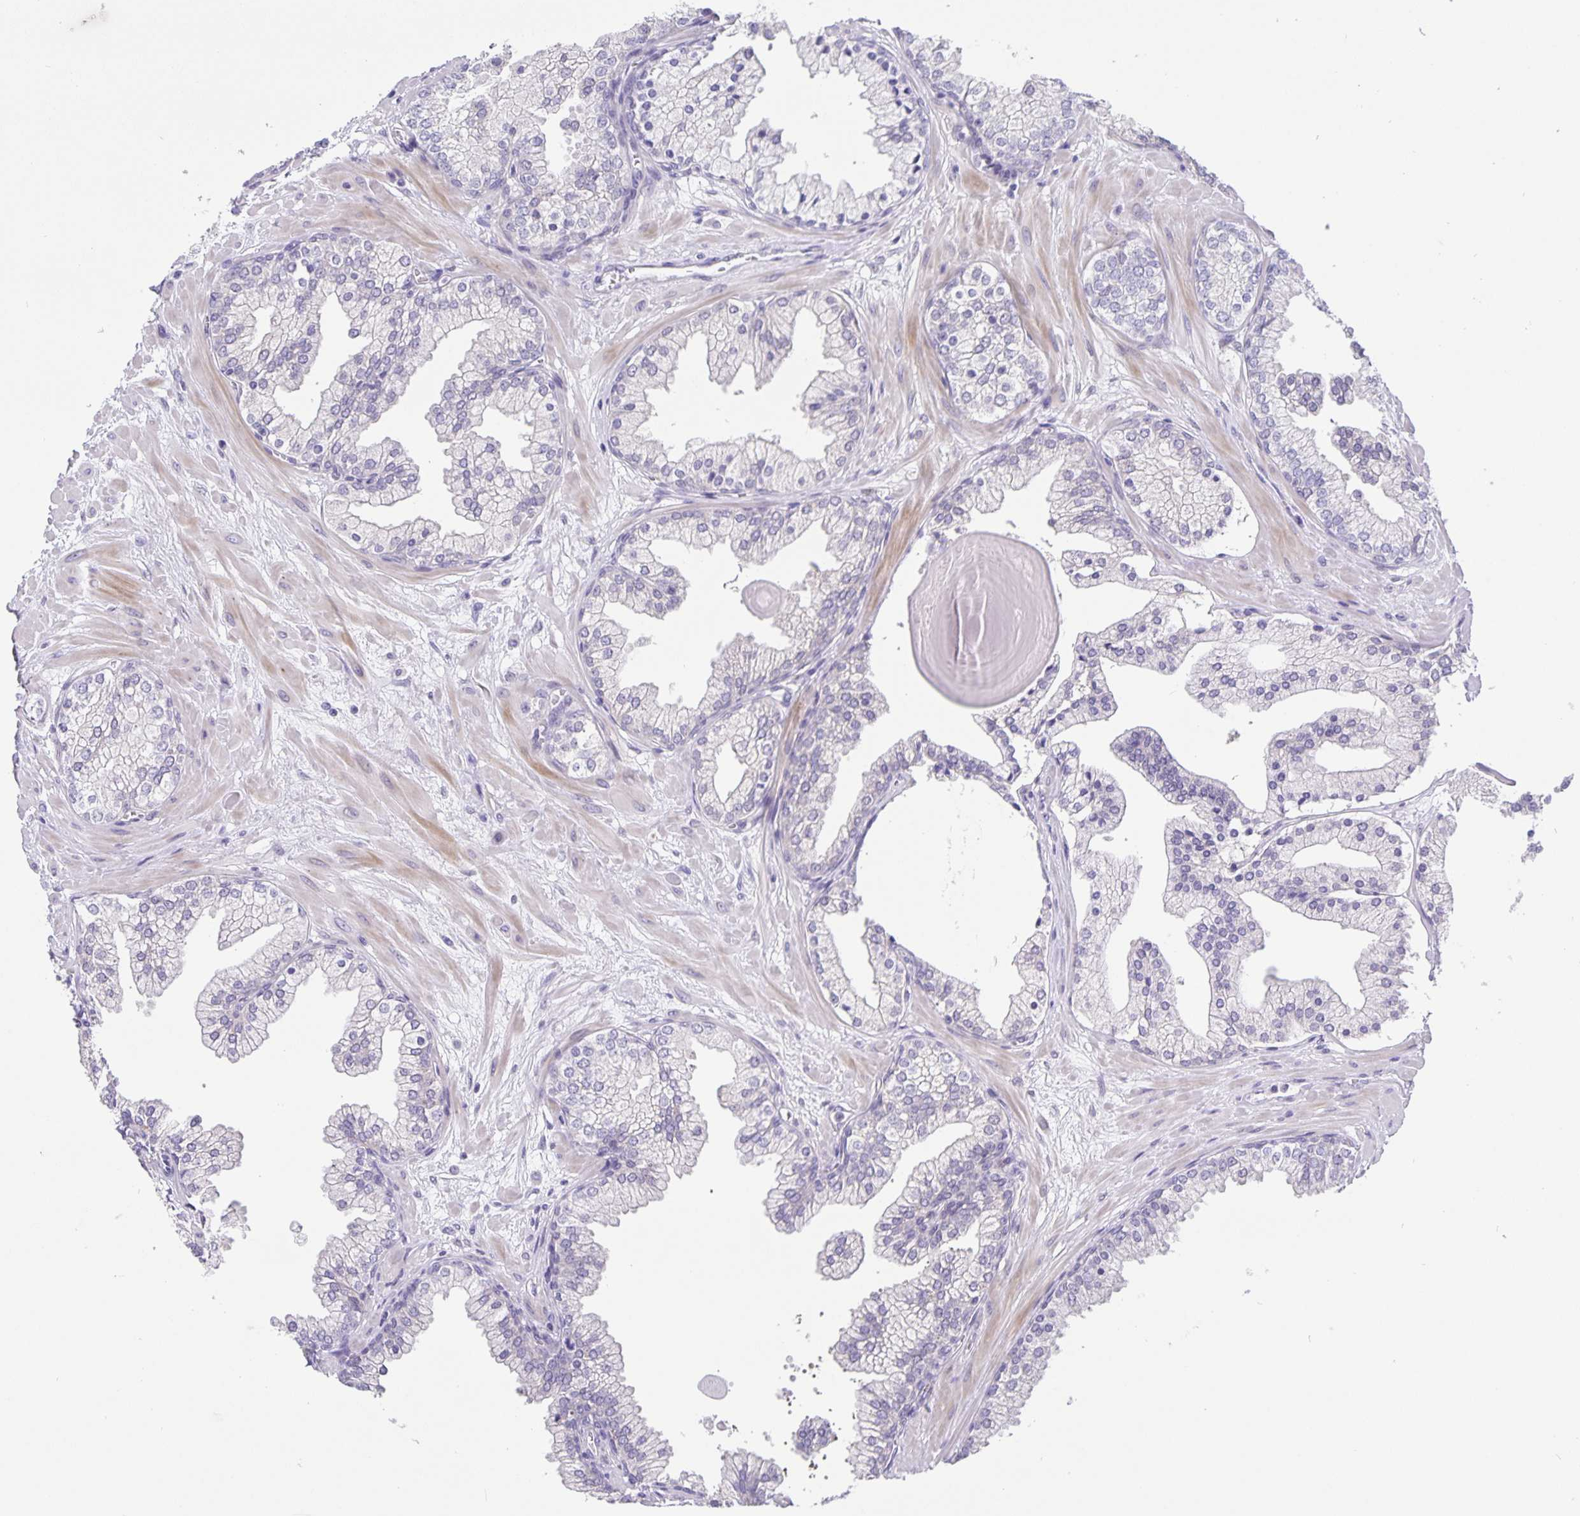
{"staining": {"intensity": "negative", "quantity": "none", "location": "none"}, "tissue": "prostate", "cell_type": "Glandular cells", "image_type": "normal", "snomed": [{"axis": "morphology", "description": "Normal tissue, NOS"}, {"axis": "topography", "description": "Prostate"}, {"axis": "topography", "description": "Peripheral nerve tissue"}], "caption": "DAB (3,3'-diaminobenzidine) immunohistochemical staining of normal human prostate exhibits no significant expression in glandular cells. Nuclei are stained in blue.", "gene": "FOSL2", "patient": {"sex": "male", "age": 61}}